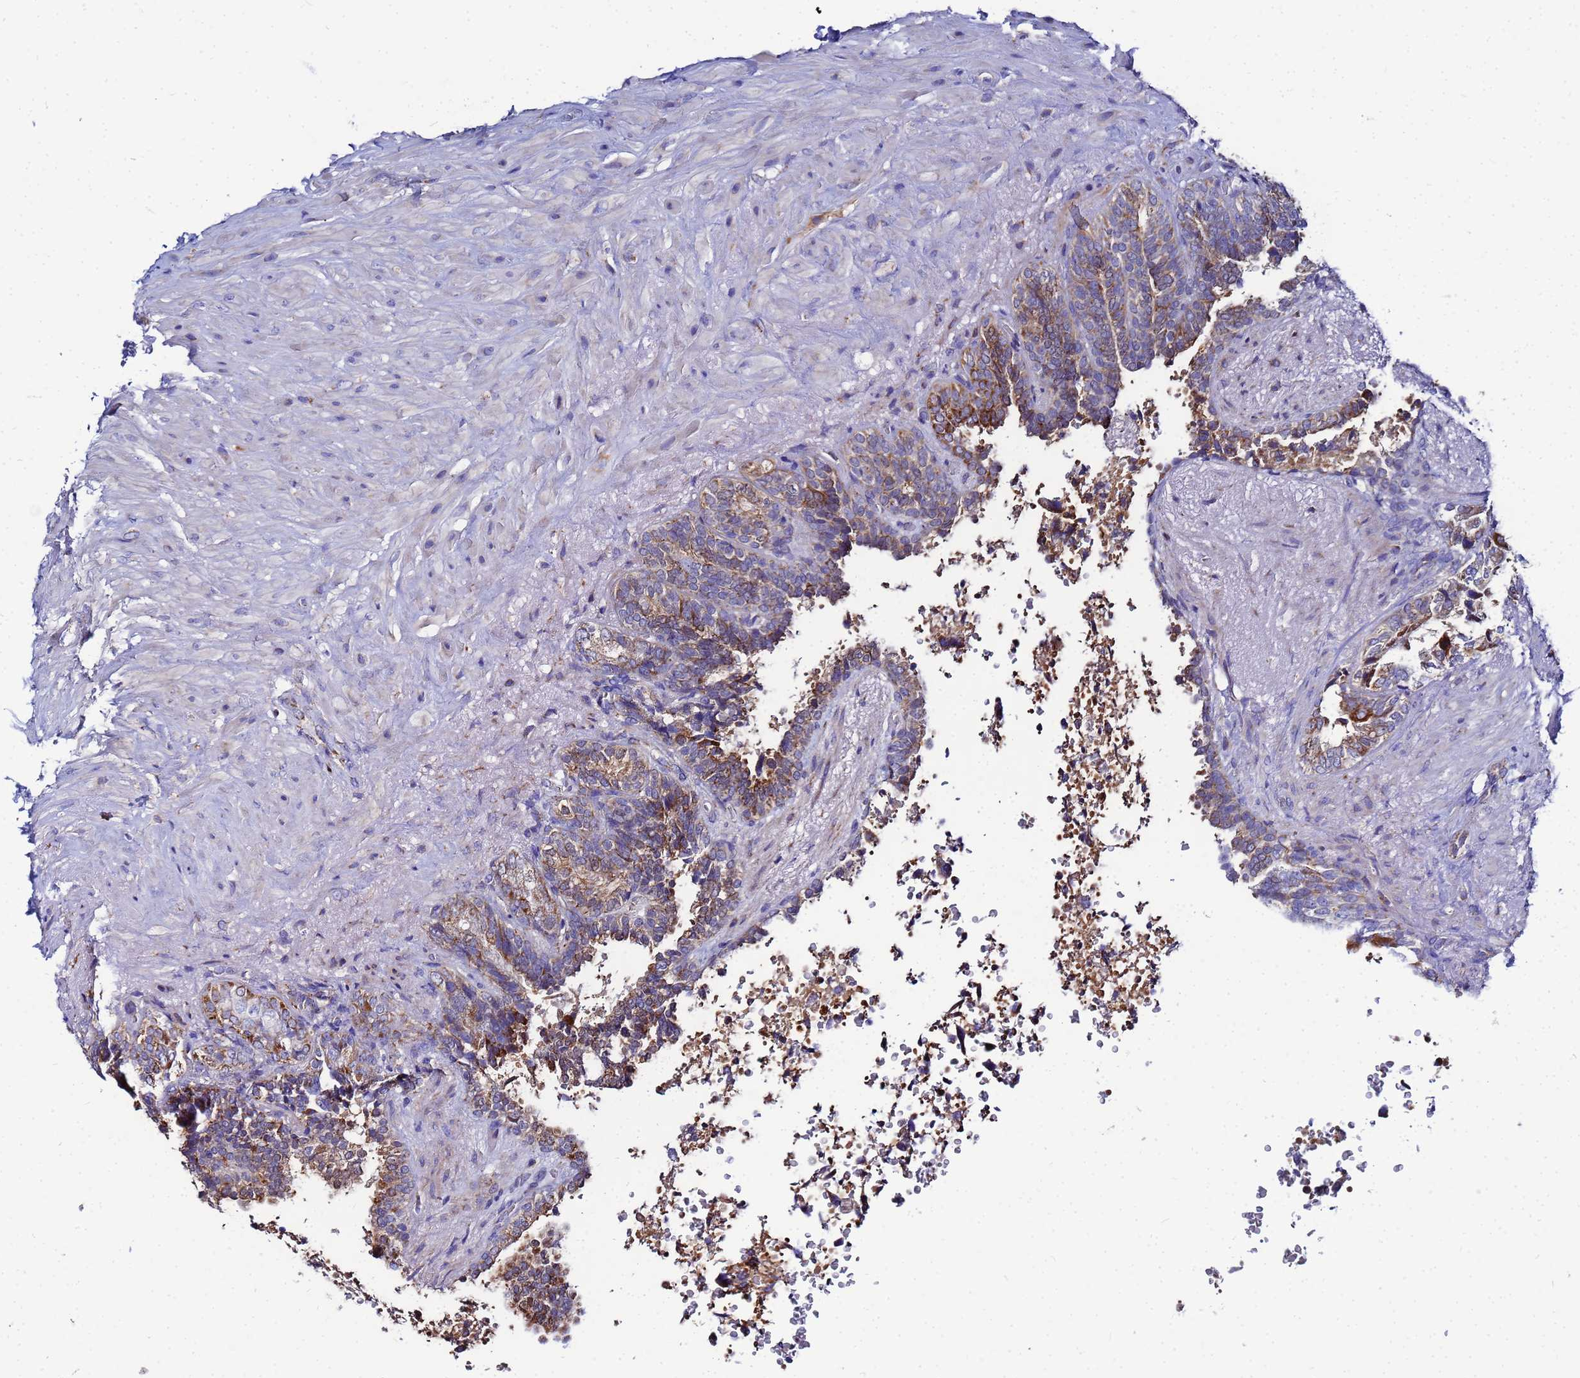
{"staining": {"intensity": "moderate", "quantity": ">75%", "location": "cytoplasmic/membranous"}, "tissue": "seminal vesicle", "cell_type": "Glandular cells", "image_type": "normal", "snomed": [{"axis": "morphology", "description": "Normal tissue, NOS"}, {"axis": "topography", "description": "Seminal veicle"}, {"axis": "topography", "description": "Peripheral nerve tissue"}], "caption": "Immunohistochemistry (IHC) (DAB (3,3'-diaminobenzidine)) staining of normal human seminal vesicle shows moderate cytoplasmic/membranous protein positivity in approximately >75% of glandular cells.", "gene": "FAHD2A", "patient": {"sex": "male", "age": 63}}